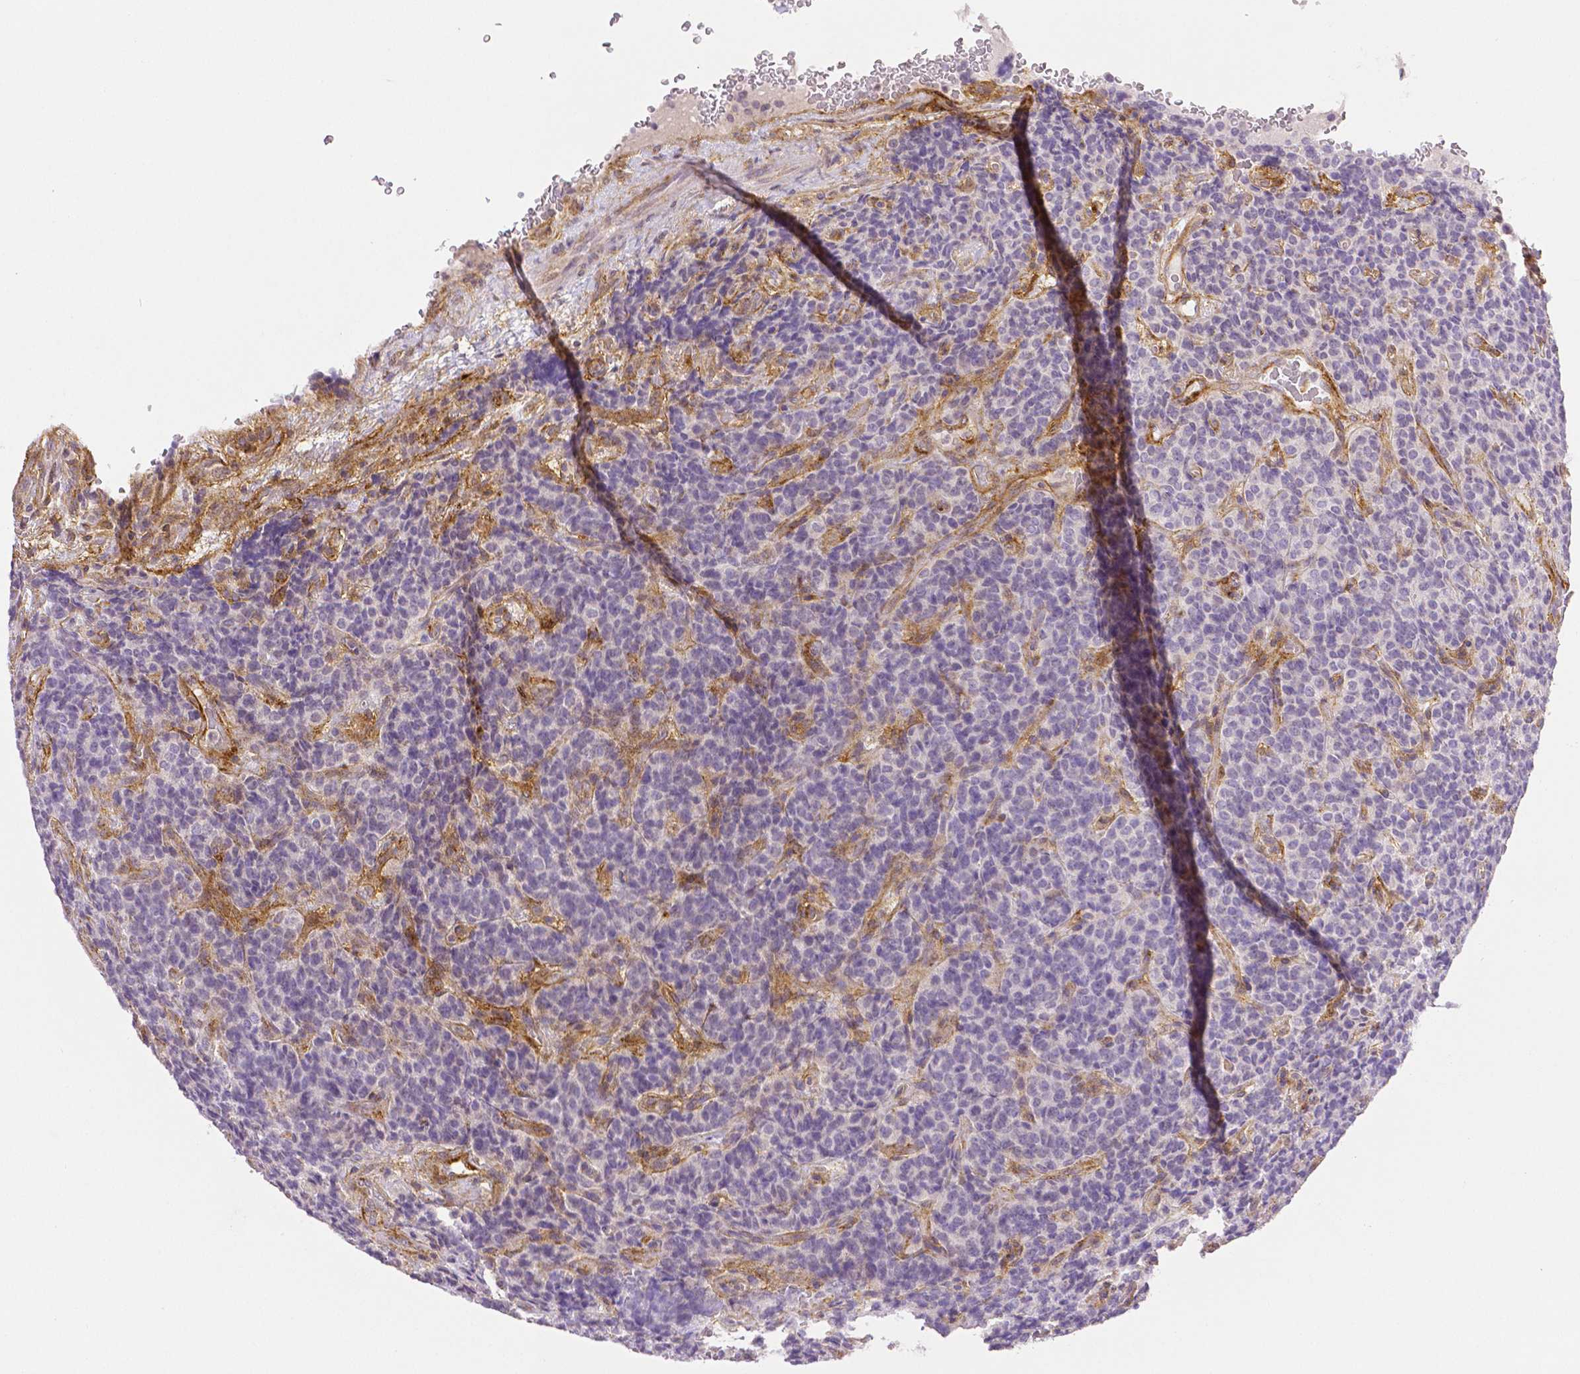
{"staining": {"intensity": "negative", "quantity": "none", "location": "none"}, "tissue": "carcinoid", "cell_type": "Tumor cells", "image_type": "cancer", "snomed": [{"axis": "morphology", "description": "Carcinoid, malignant, NOS"}, {"axis": "topography", "description": "Pancreas"}], "caption": "IHC of human carcinoid shows no expression in tumor cells. The staining is performed using DAB brown chromogen with nuclei counter-stained in using hematoxylin.", "gene": "THY1", "patient": {"sex": "male", "age": 36}}